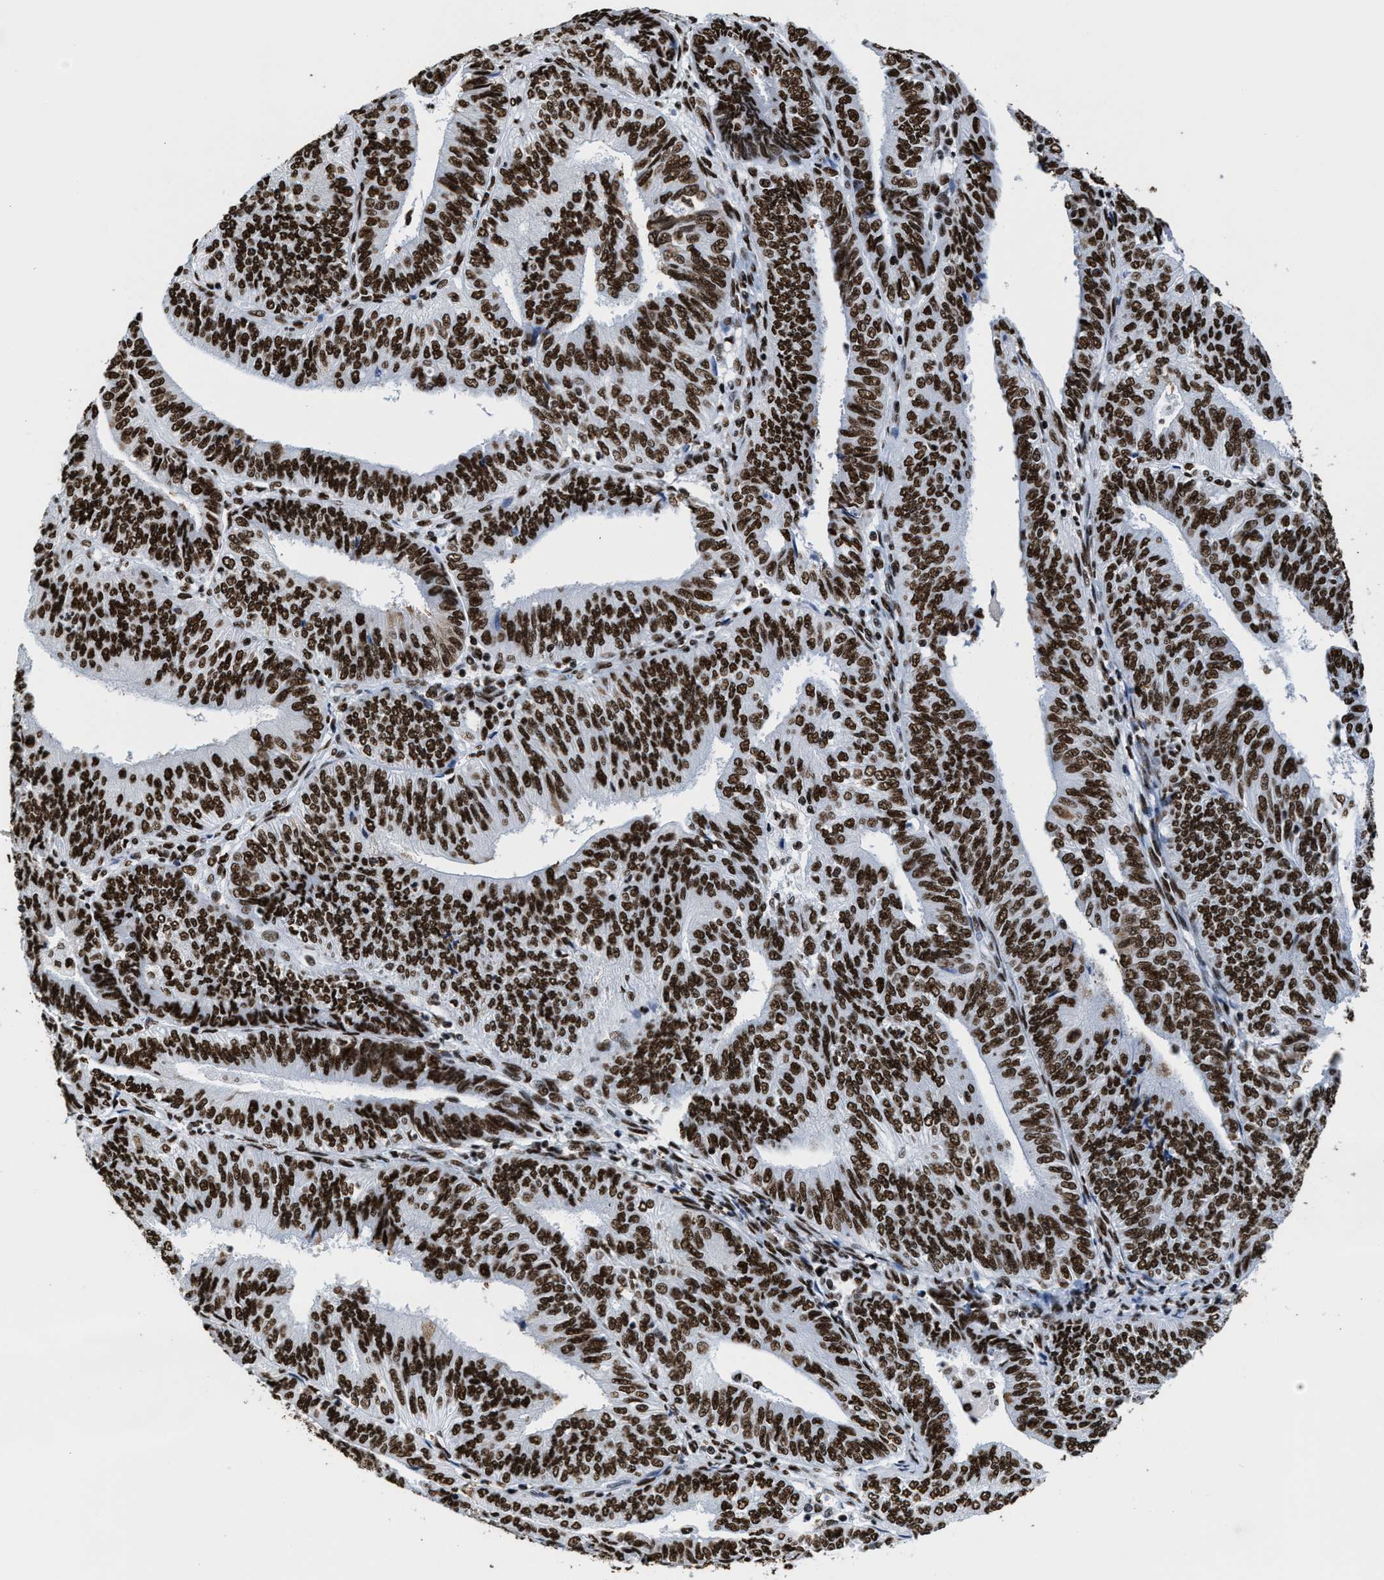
{"staining": {"intensity": "strong", "quantity": ">75%", "location": "nuclear"}, "tissue": "endometrial cancer", "cell_type": "Tumor cells", "image_type": "cancer", "snomed": [{"axis": "morphology", "description": "Adenocarcinoma, NOS"}, {"axis": "topography", "description": "Endometrium"}], "caption": "Protein staining of endometrial cancer tissue shows strong nuclear positivity in approximately >75% of tumor cells.", "gene": "SMARCC2", "patient": {"sex": "female", "age": 58}}